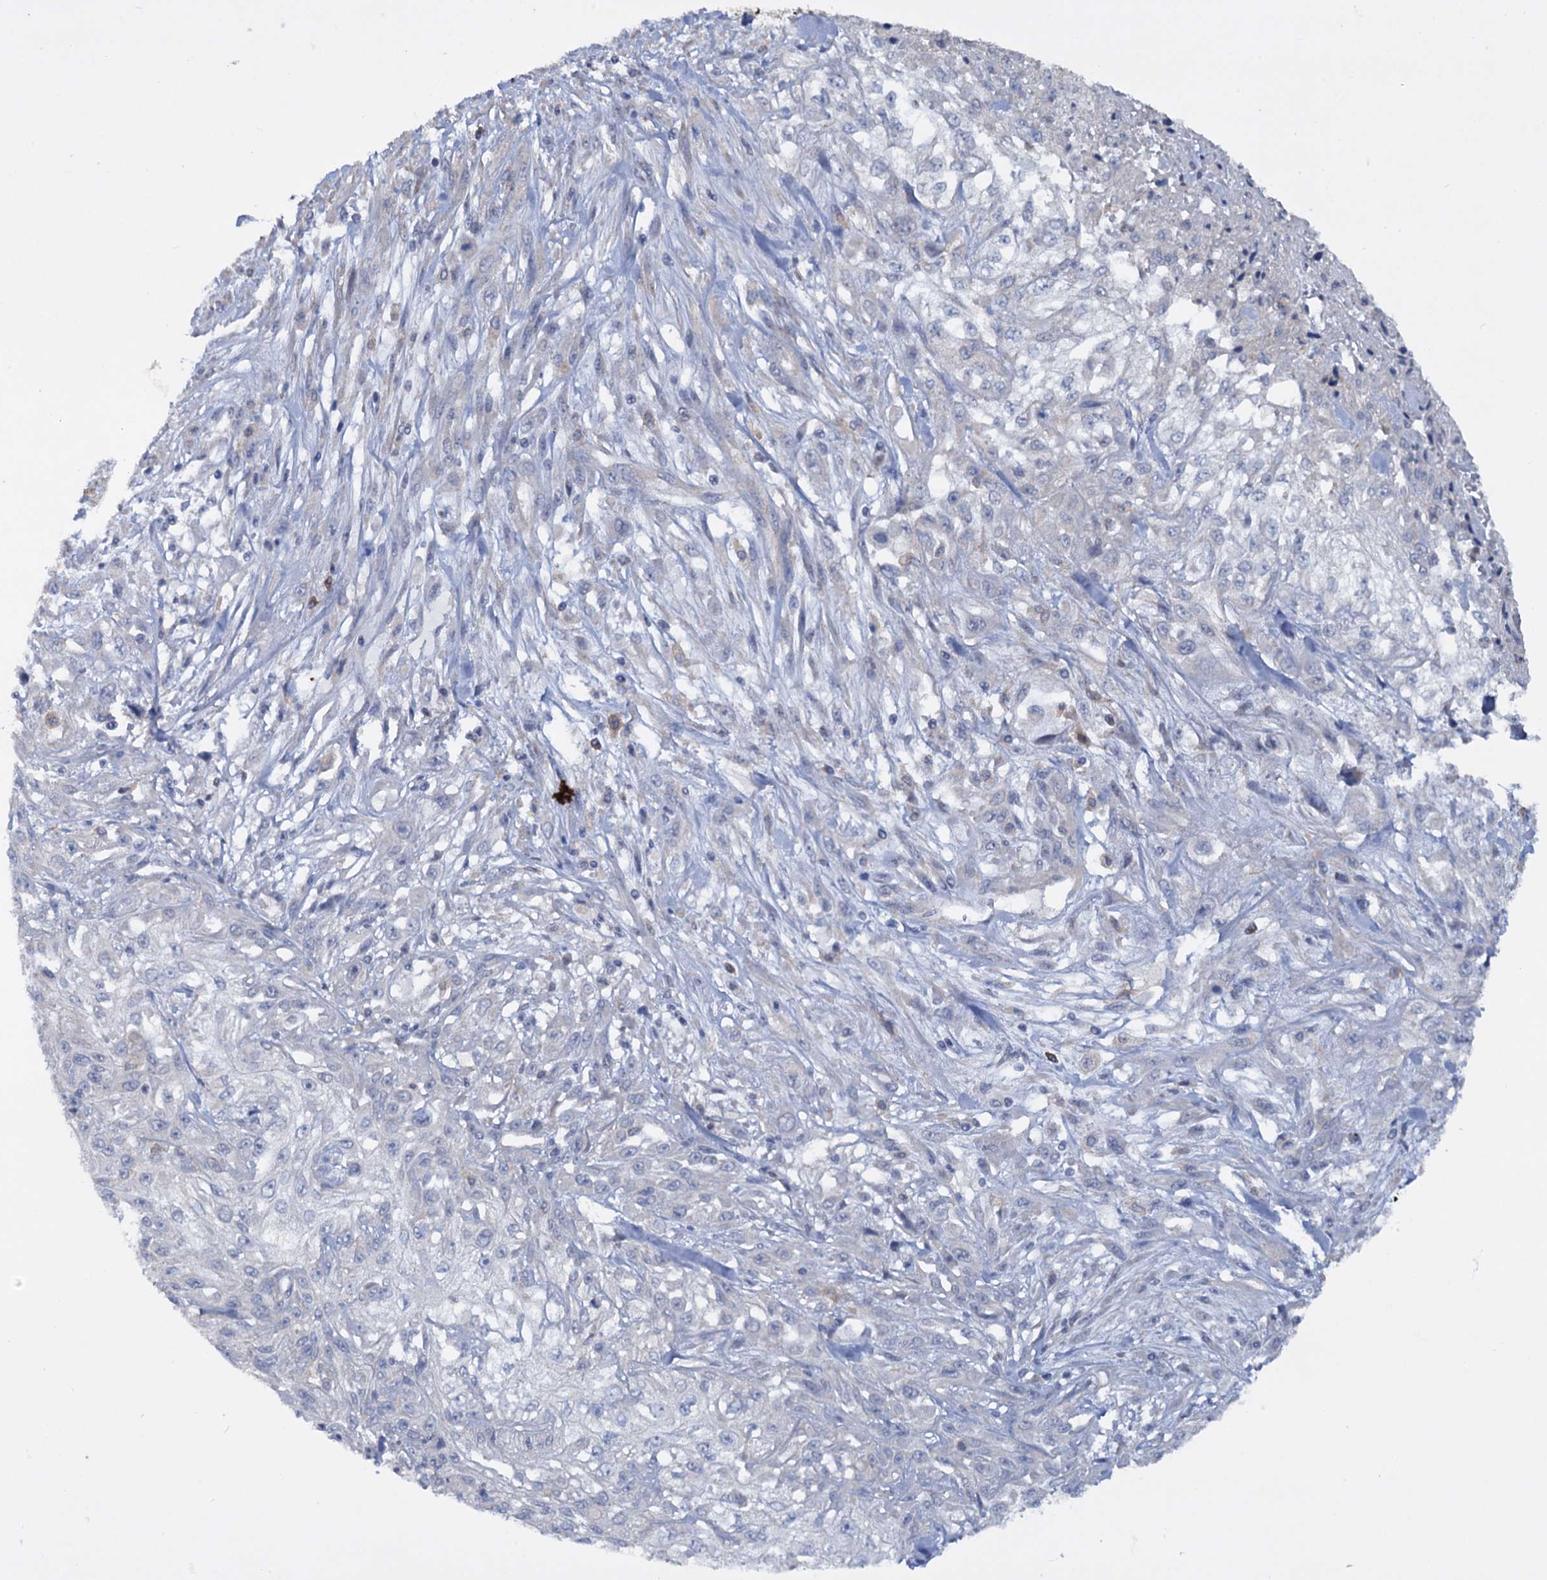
{"staining": {"intensity": "negative", "quantity": "none", "location": "none"}, "tissue": "skin cancer", "cell_type": "Tumor cells", "image_type": "cancer", "snomed": [{"axis": "morphology", "description": "Squamous cell carcinoma, NOS"}, {"axis": "morphology", "description": "Squamous cell carcinoma, metastatic, NOS"}, {"axis": "topography", "description": "Skin"}, {"axis": "topography", "description": "Lymph node"}], "caption": "DAB (3,3'-diaminobenzidine) immunohistochemical staining of skin cancer demonstrates no significant staining in tumor cells.", "gene": "ETFBKMT", "patient": {"sex": "male", "age": 75}}